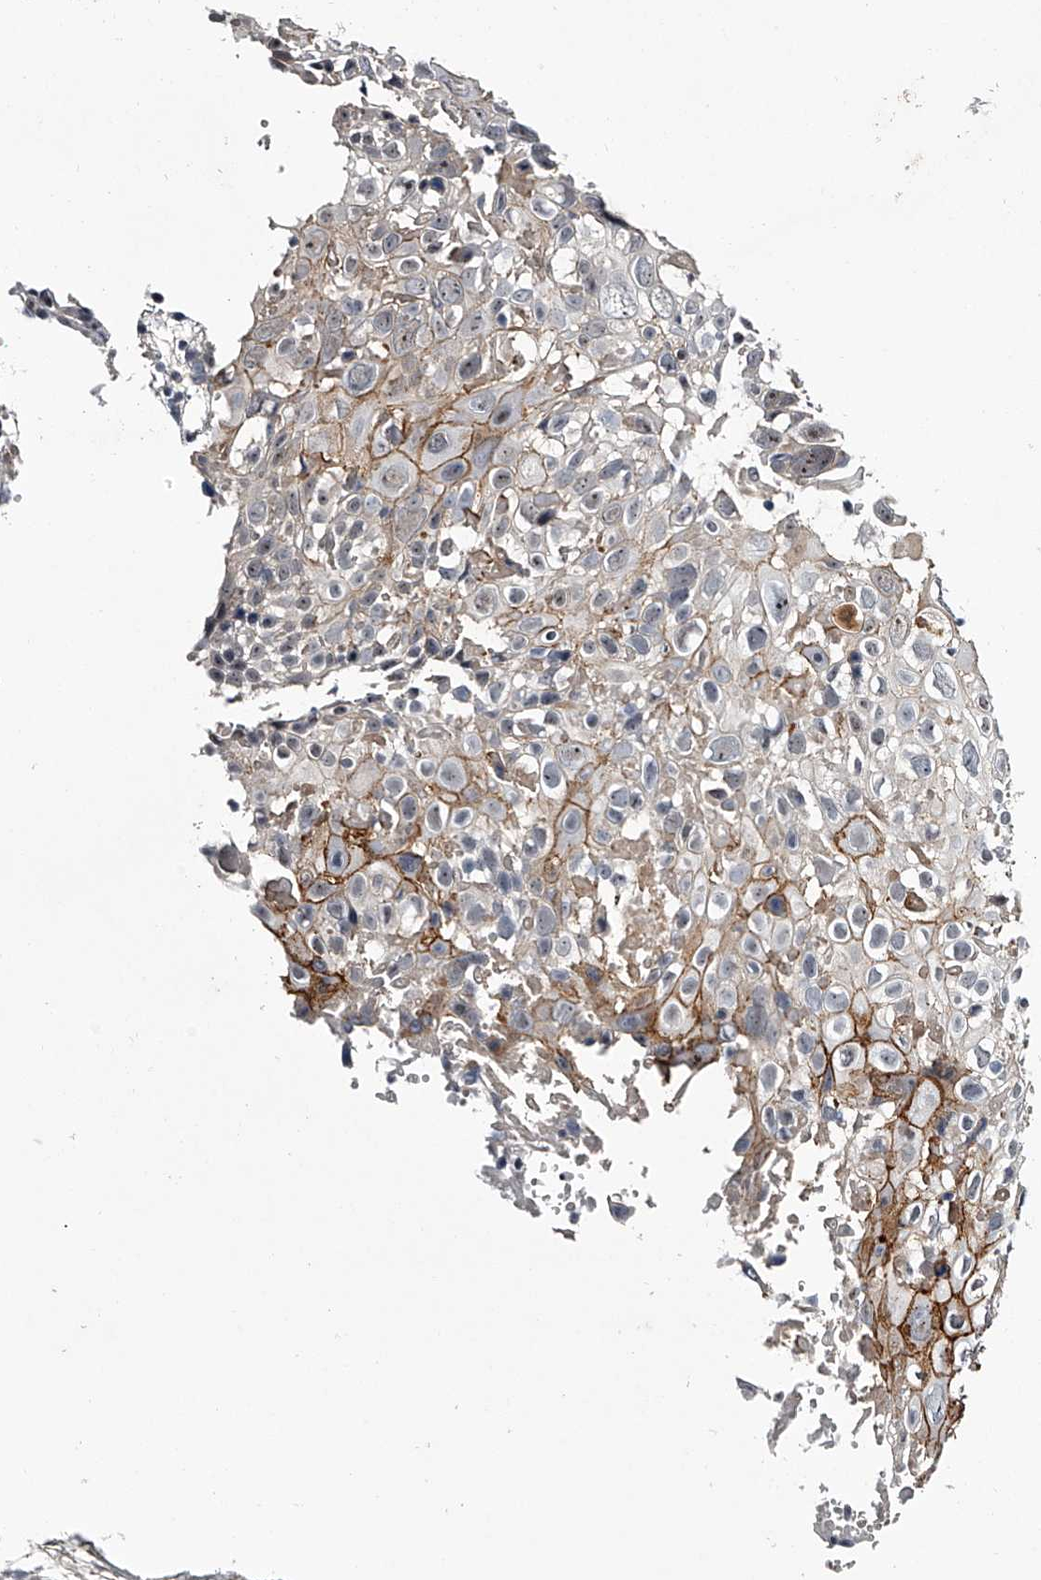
{"staining": {"intensity": "moderate", "quantity": "<25%", "location": "cytoplasmic/membranous"}, "tissue": "cervical cancer", "cell_type": "Tumor cells", "image_type": "cancer", "snomed": [{"axis": "morphology", "description": "Squamous cell carcinoma, NOS"}, {"axis": "topography", "description": "Cervix"}], "caption": "Cervical squamous cell carcinoma stained with IHC demonstrates moderate cytoplasmic/membranous staining in about <25% of tumor cells.", "gene": "MDN1", "patient": {"sex": "female", "age": 74}}